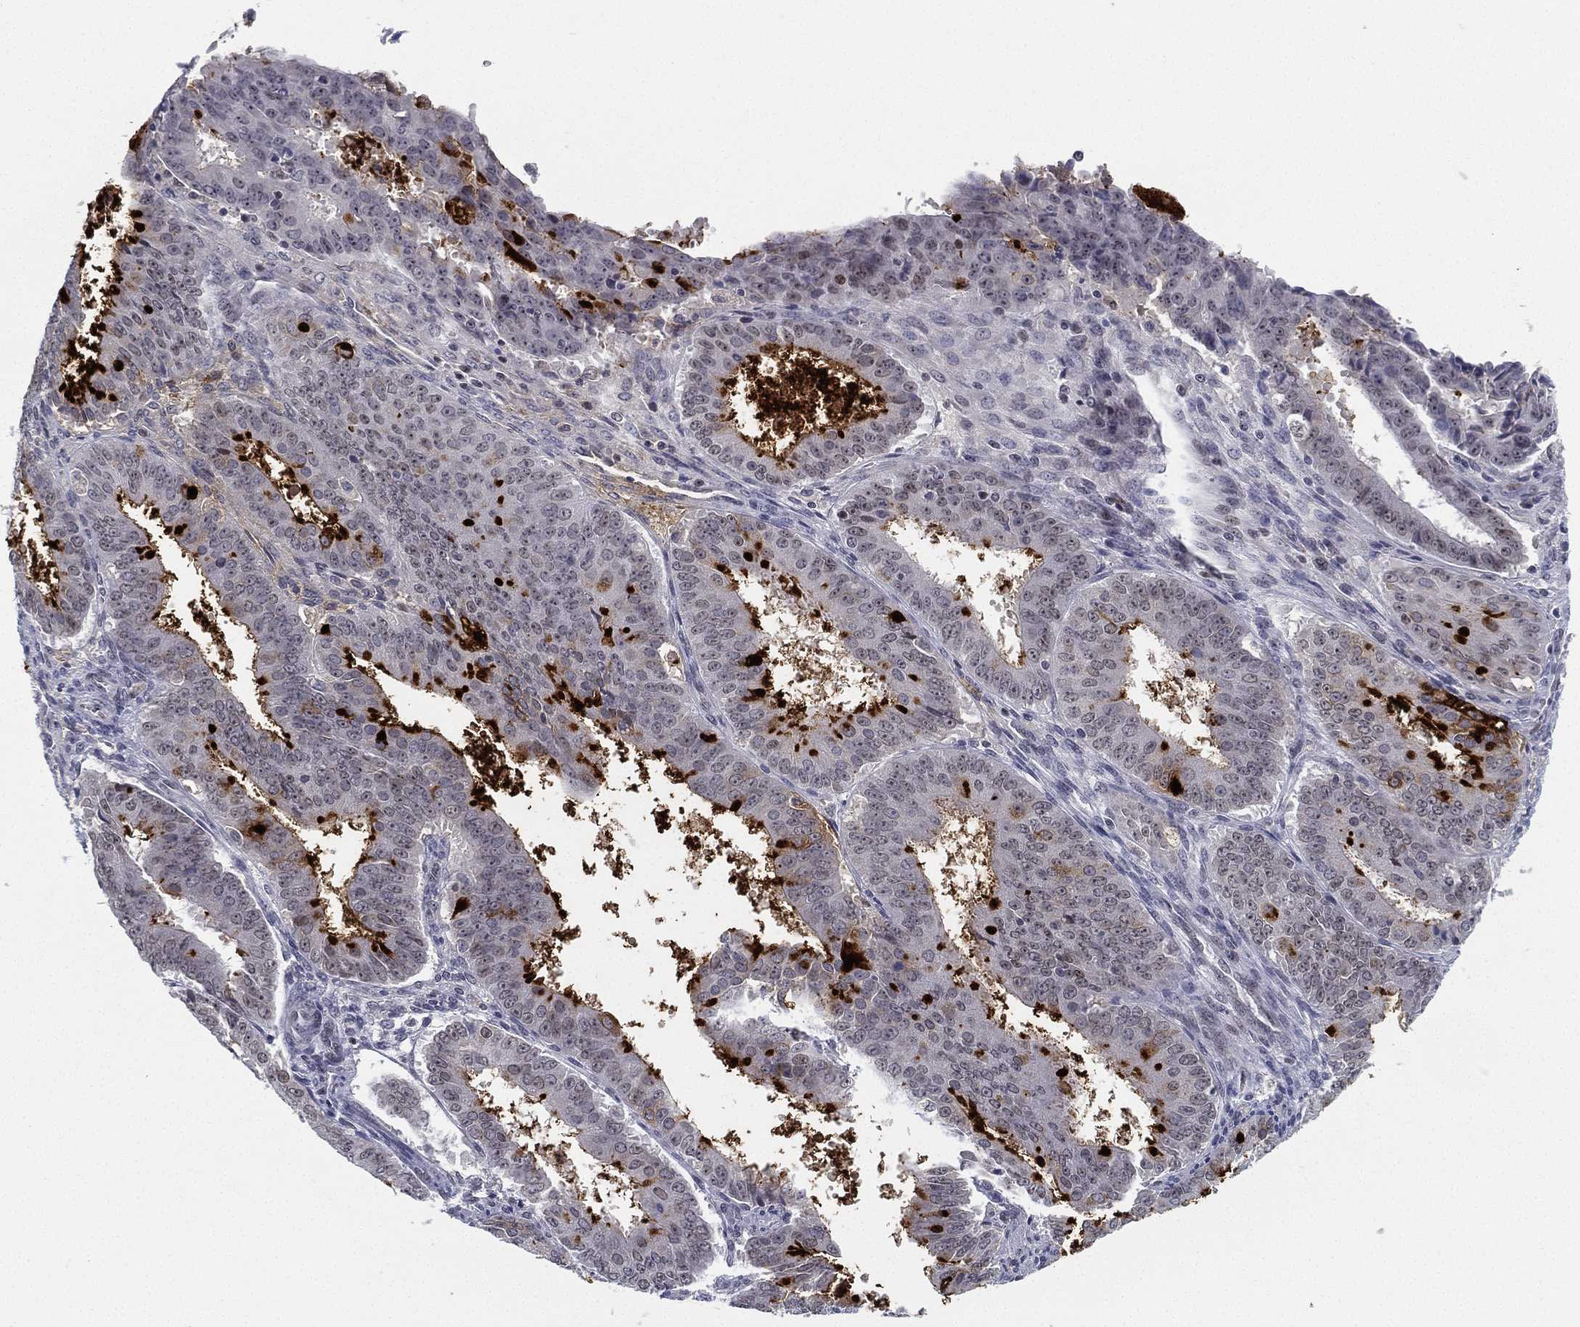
{"staining": {"intensity": "moderate", "quantity": "<25%", "location": "cytoplasmic/membranous"}, "tissue": "ovarian cancer", "cell_type": "Tumor cells", "image_type": "cancer", "snomed": [{"axis": "morphology", "description": "Carcinoma, endometroid"}, {"axis": "topography", "description": "Ovary"}], "caption": "An image showing moderate cytoplasmic/membranous positivity in about <25% of tumor cells in ovarian endometroid carcinoma, as visualized by brown immunohistochemical staining.", "gene": "MS4A8", "patient": {"sex": "female", "age": 42}}